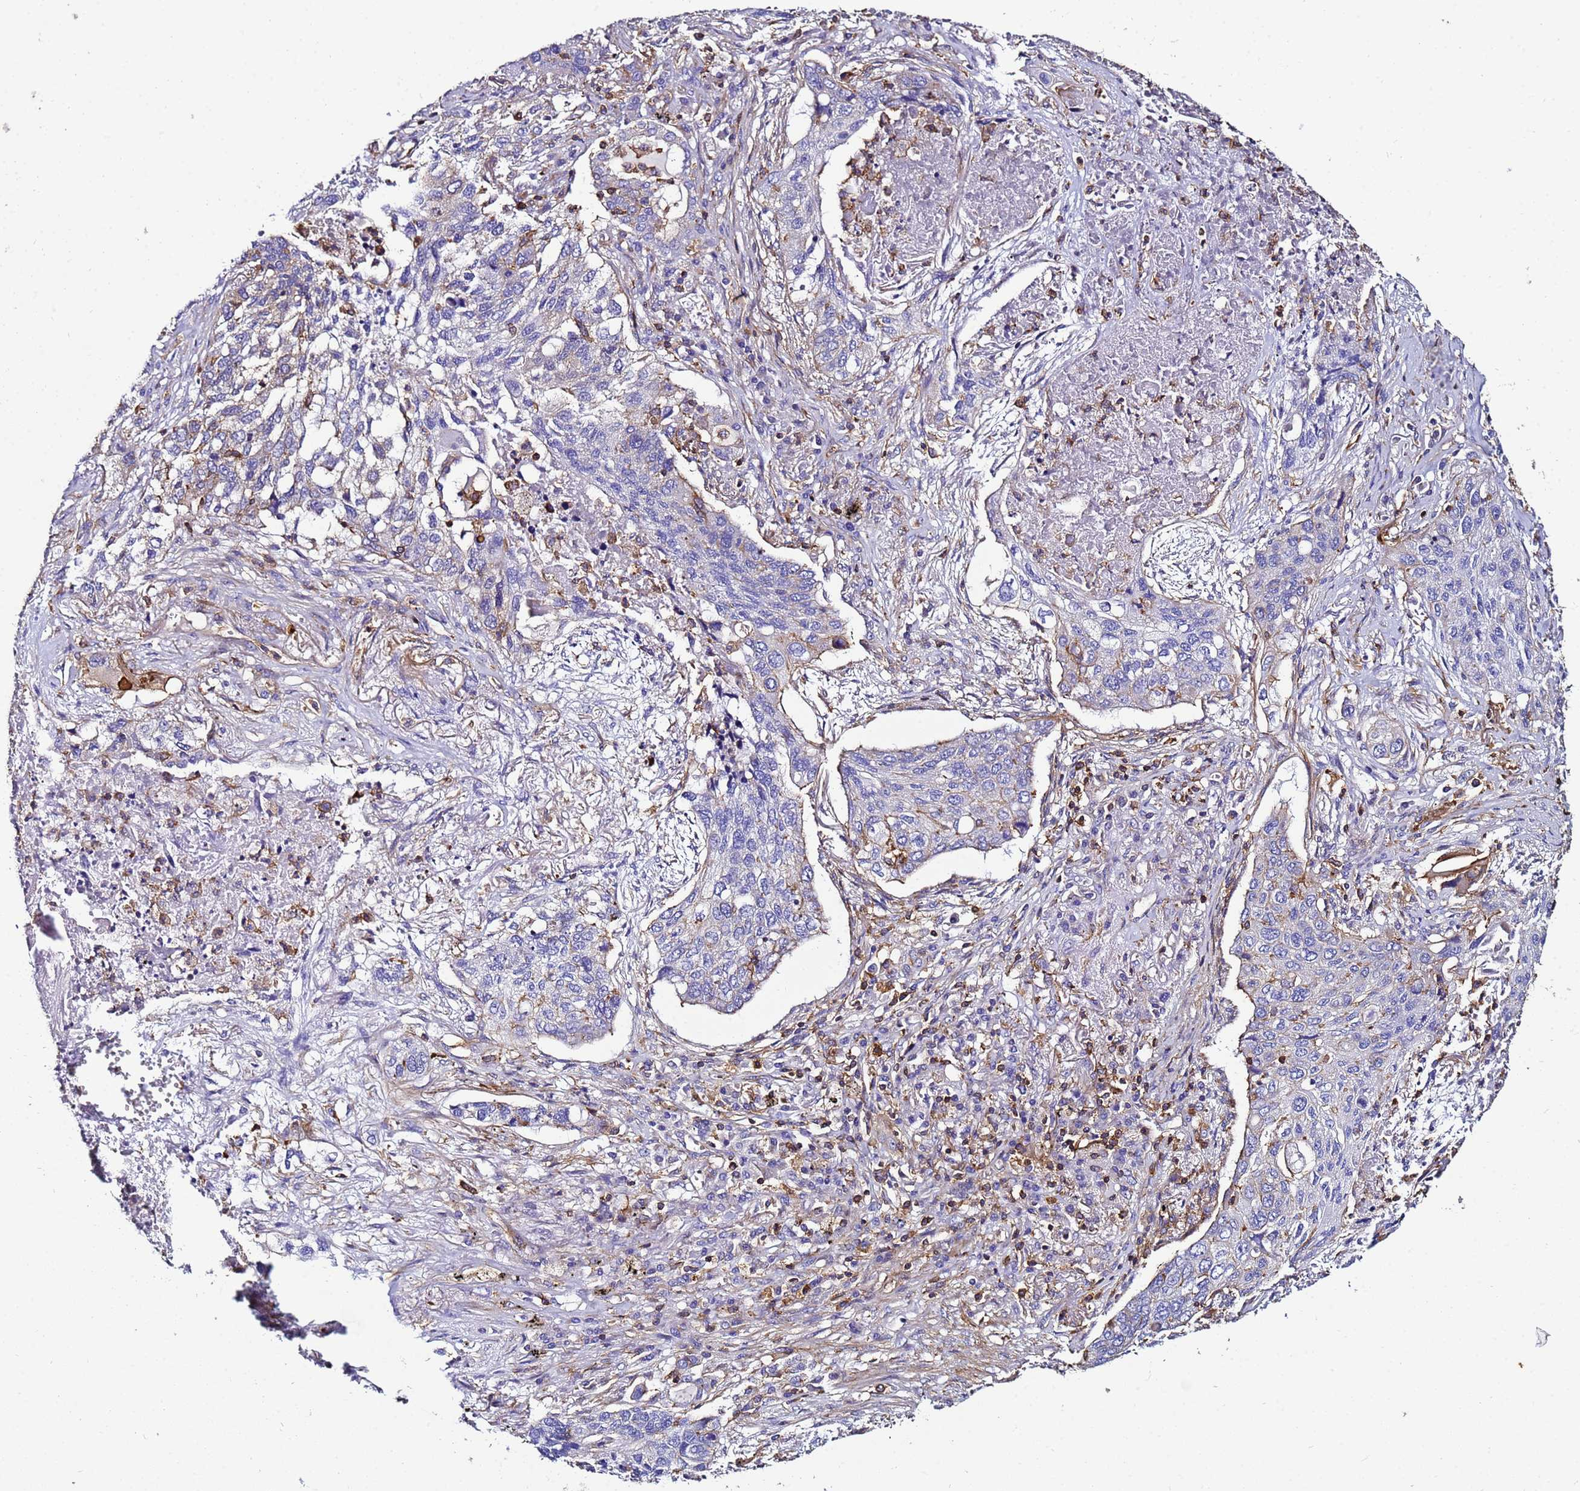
{"staining": {"intensity": "negative", "quantity": "none", "location": "none"}, "tissue": "lung cancer", "cell_type": "Tumor cells", "image_type": "cancer", "snomed": [{"axis": "morphology", "description": "Squamous cell carcinoma, NOS"}, {"axis": "topography", "description": "Lung"}], "caption": "IHC histopathology image of lung squamous cell carcinoma stained for a protein (brown), which displays no staining in tumor cells. The staining was performed using DAB to visualize the protein expression in brown, while the nuclei were stained in blue with hematoxylin (Magnification: 20x).", "gene": "ACTB", "patient": {"sex": "female", "age": 63}}